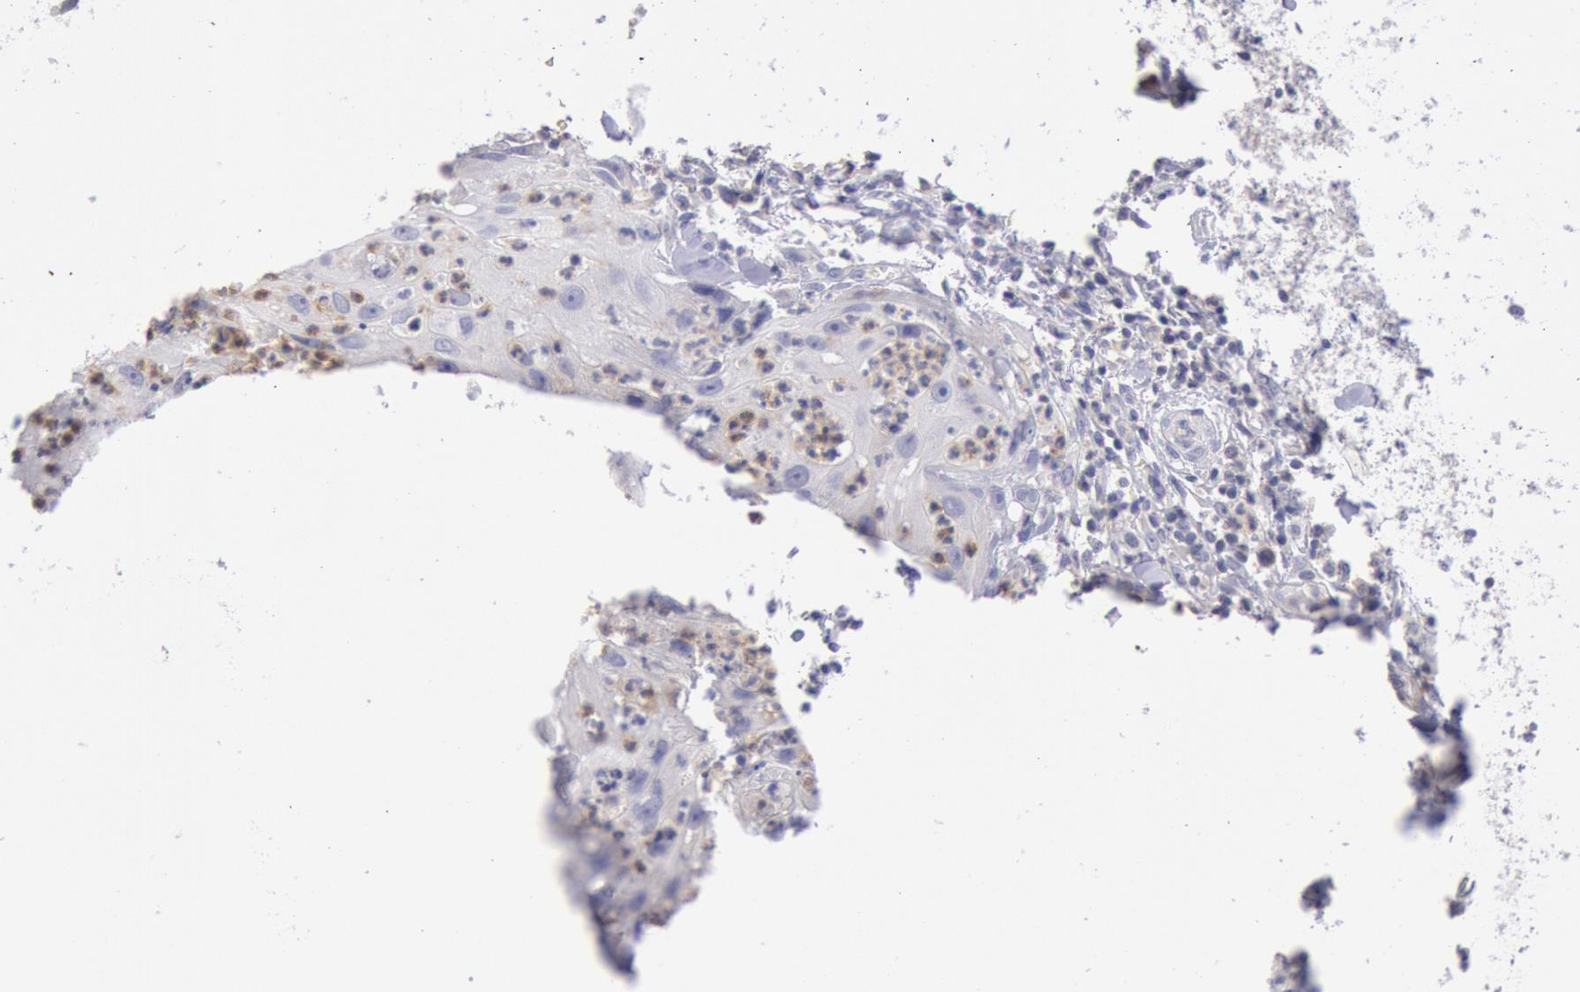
{"staining": {"intensity": "weak", "quantity": "<25%", "location": "cytoplasmic/membranous"}, "tissue": "head and neck cancer", "cell_type": "Tumor cells", "image_type": "cancer", "snomed": [{"axis": "morphology", "description": "Squamous cell carcinoma, NOS"}, {"axis": "topography", "description": "Head-Neck"}], "caption": "High power microscopy image of an immunohistochemistry photomicrograph of head and neck cancer, revealing no significant expression in tumor cells.", "gene": "GAL3ST1", "patient": {"sex": "male", "age": 64}}